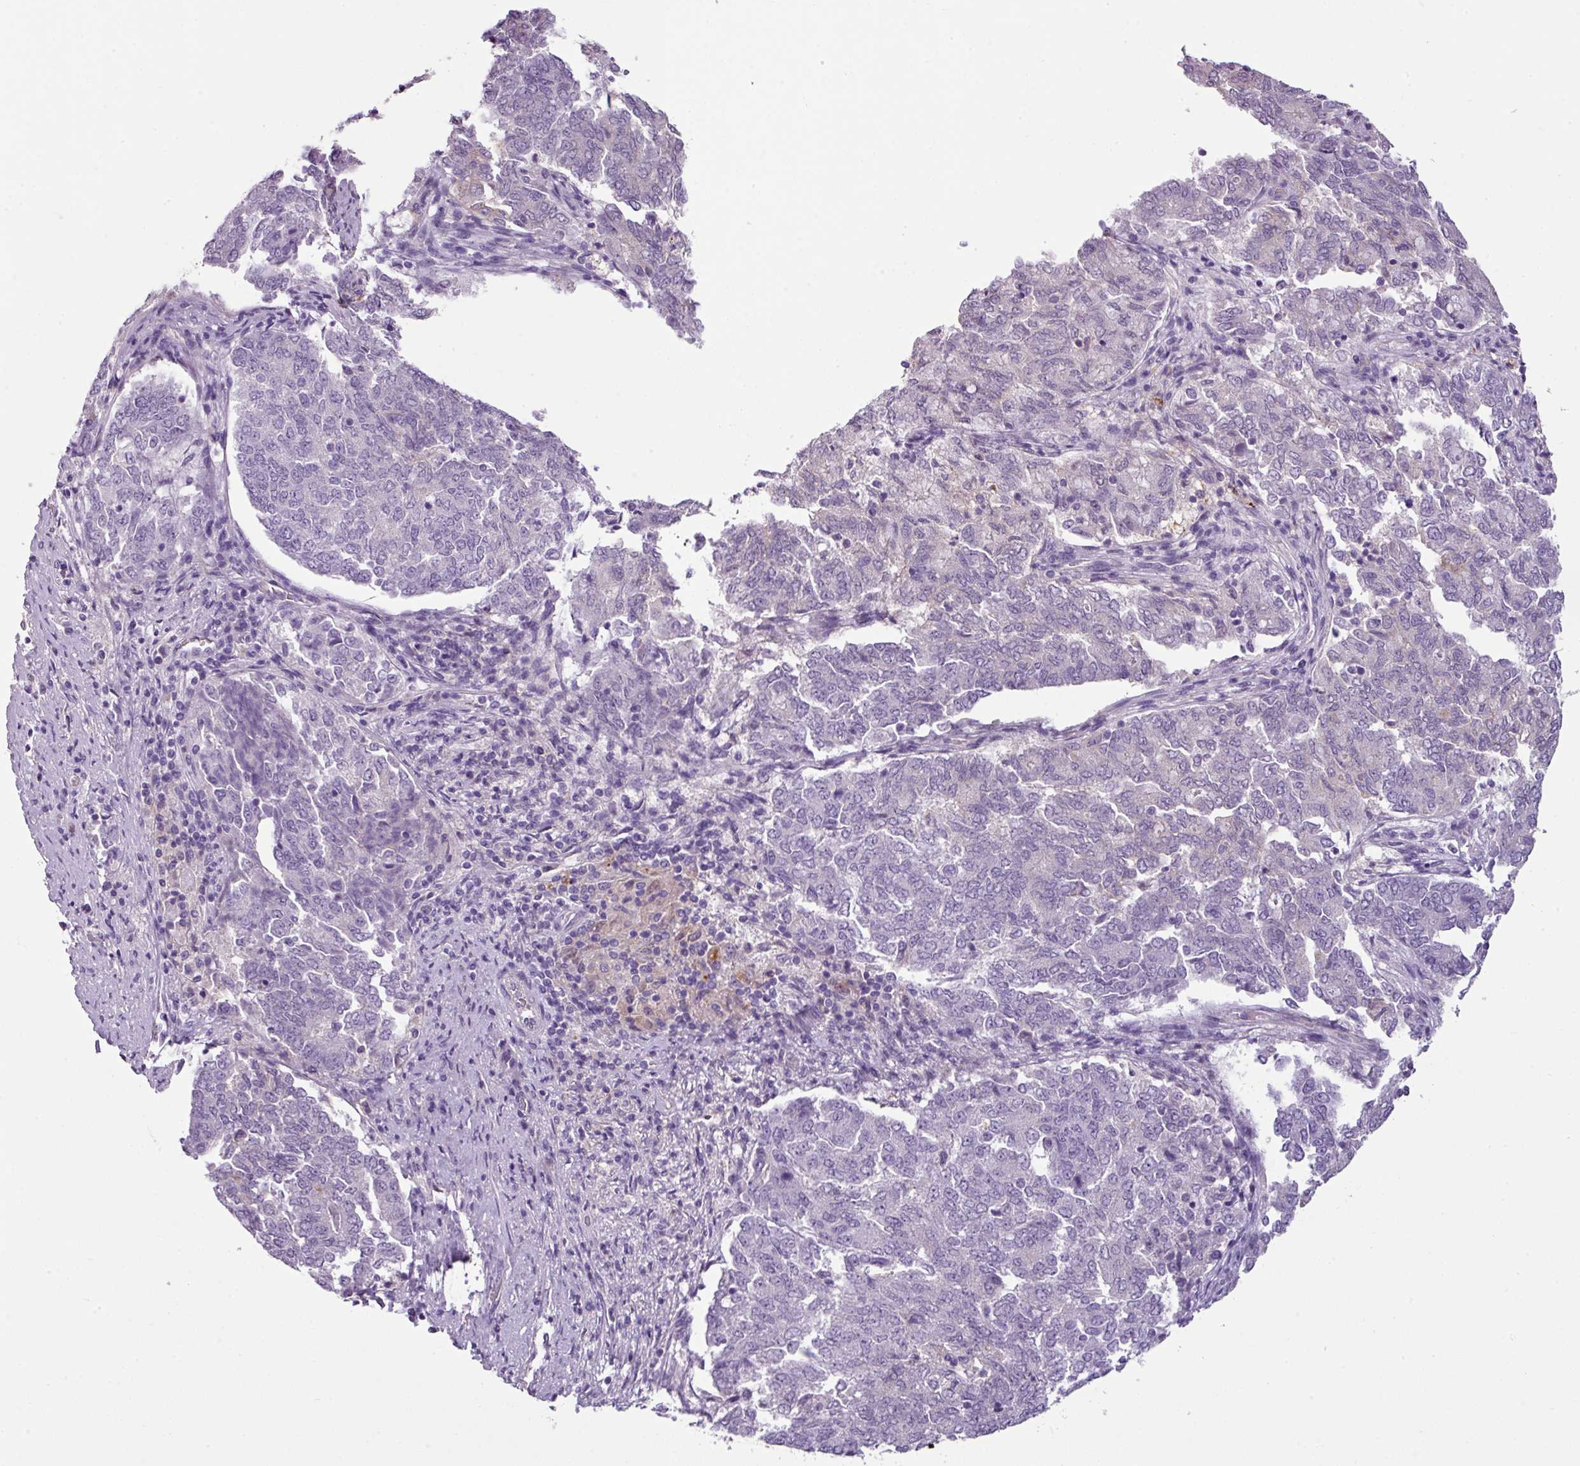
{"staining": {"intensity": "negative", "quantity": "none", "location": "none"}, "tissue": "endometrial cancer", "cell_type": "Tumor cells", "image_type": "cancer", "snomed": [{"axis": "morphology", "description": "Adenocarcinoma, NOS"}, {"axis": "topography", "description": "Endometrium"}], "caption": "The micrograph reveals no staining of tumor cells in endometrial cancer.", "gene": "TMEM178B", "patient": {"sex": "female", "age": 80}}